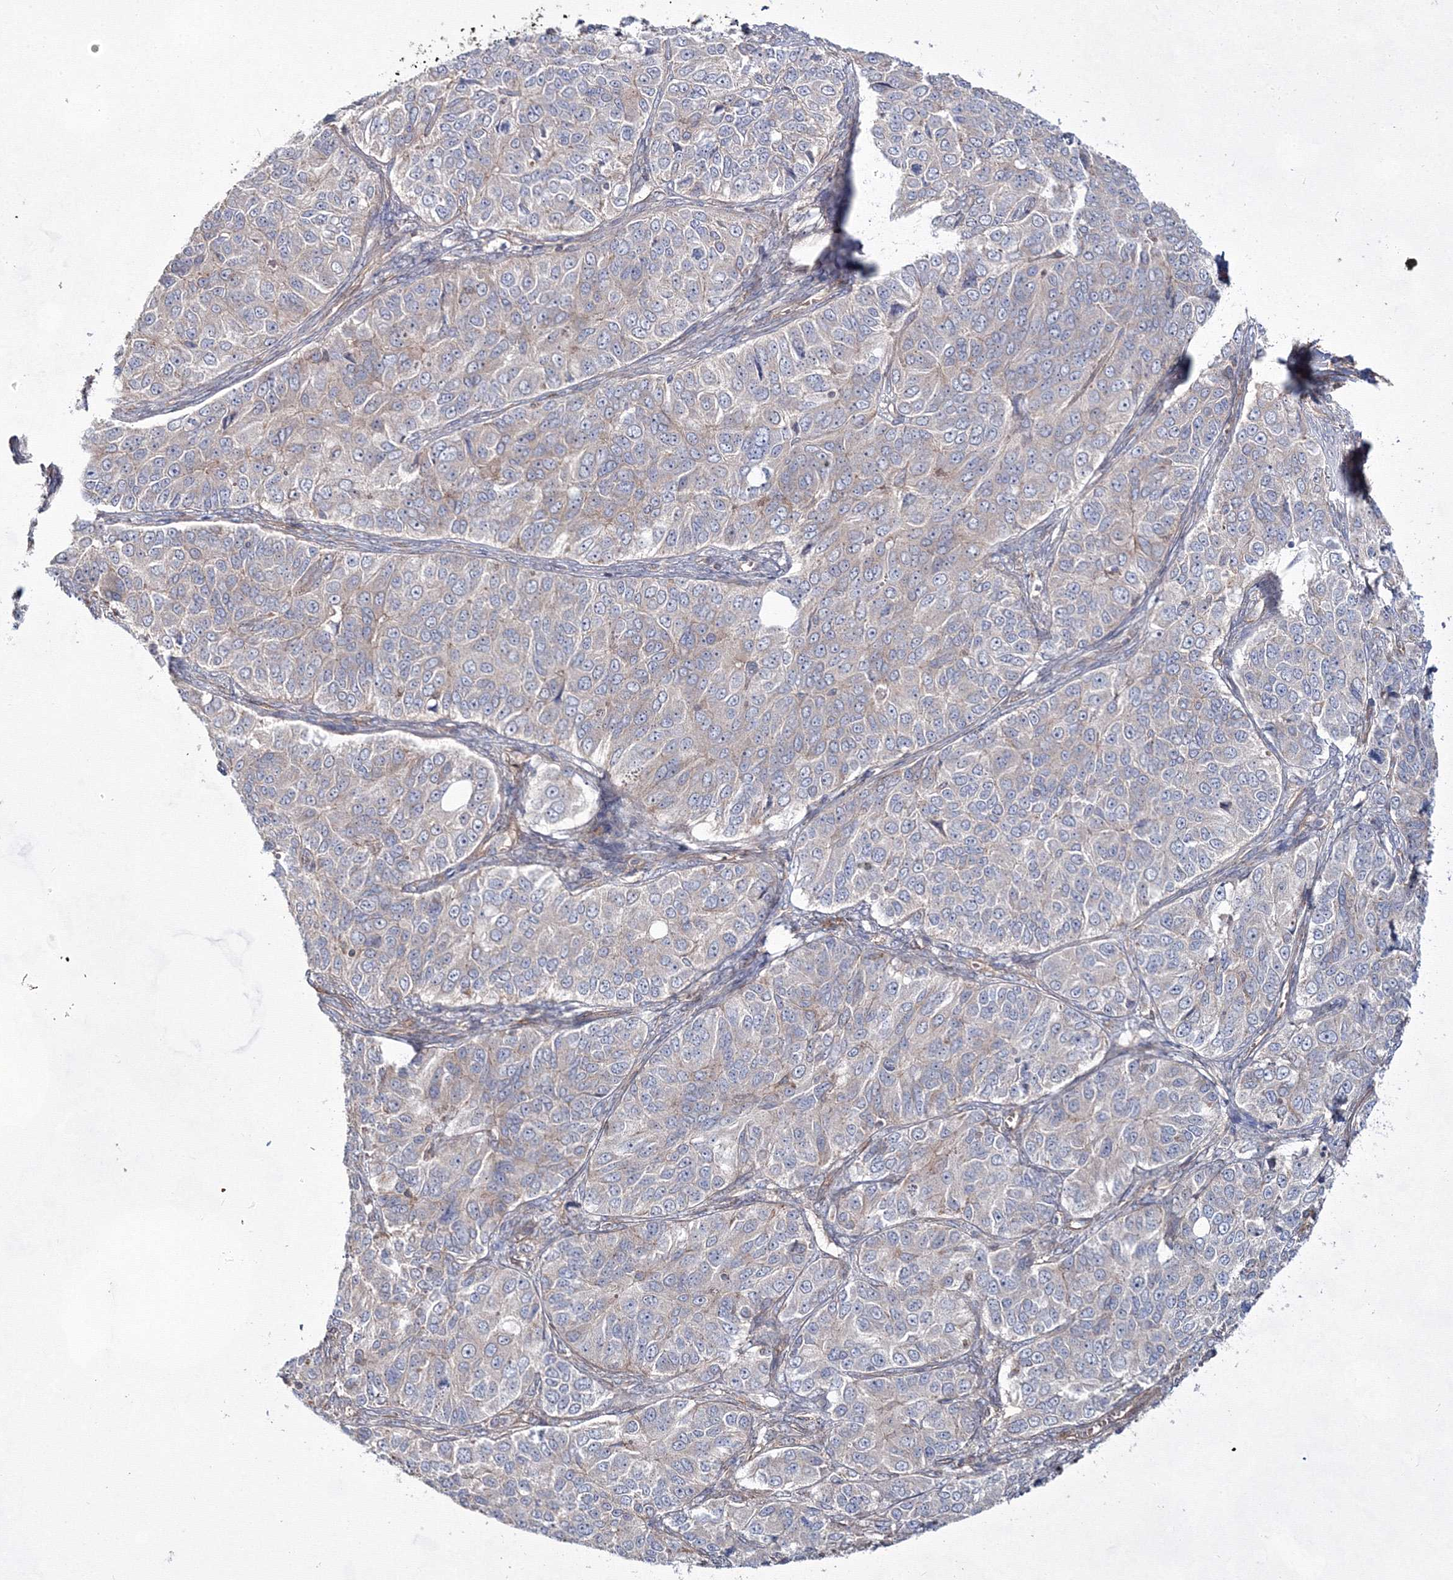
{"staining": {"intensity": "weak", "quantity": "<25%", "location": "cytoplasmic/membranous"}, "tissue": "ovarian cancer", "cell_type": "Tumor cells", "image_type": "cancer", "snomed": [{"axis": "morphology", "description": "Carcinoma, endometroid"}, {"axis": "topography", "description": "Ovary"}], "caption": "Immunohistochemical staining of ovarian cancer shows no significant positivity in tumor cells. Nuclei are stained in blue.", "gene": "EXOC6", "patient": {"sex": "female", "age": 51}}